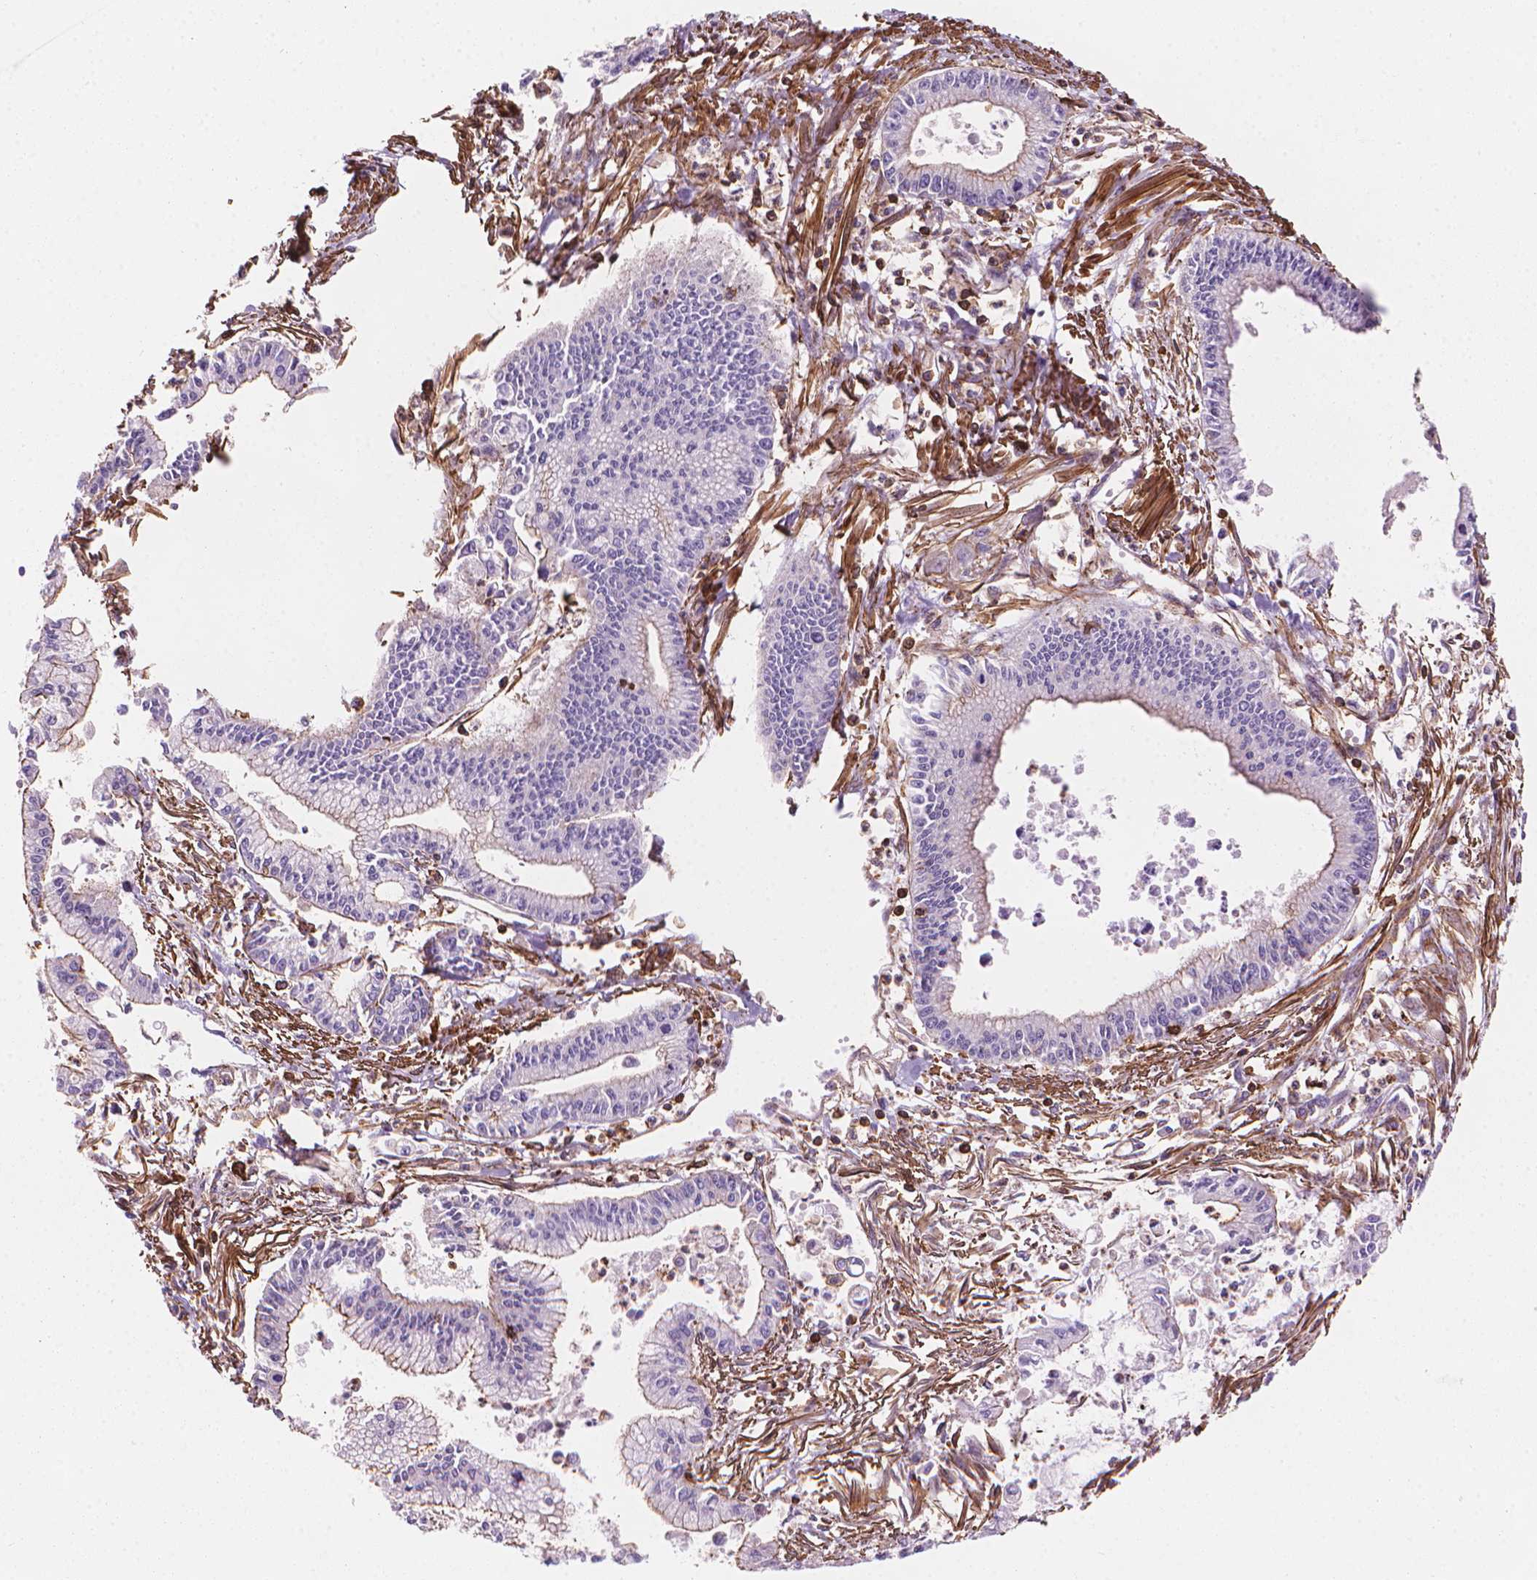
{"staining": {"intensity": "weak", "quantity": "<25%", "location": "cytoplasmic/membranous"}, "tissue": "pancreatic cancer", "cell_type": "Tumor cells", "image_type": "cancer", "snomed": [{"axis": "morphology", "description": "Adenocarcinoma, NOS"}, {"axis": "topography", "description": "Pancreas"}], "caption": "An image of pancreatic cancer stained for a protein reveals no brown staining in tumor cells.", "gene": "PATJ", "patient": {"sex": "female", "age": 65}}